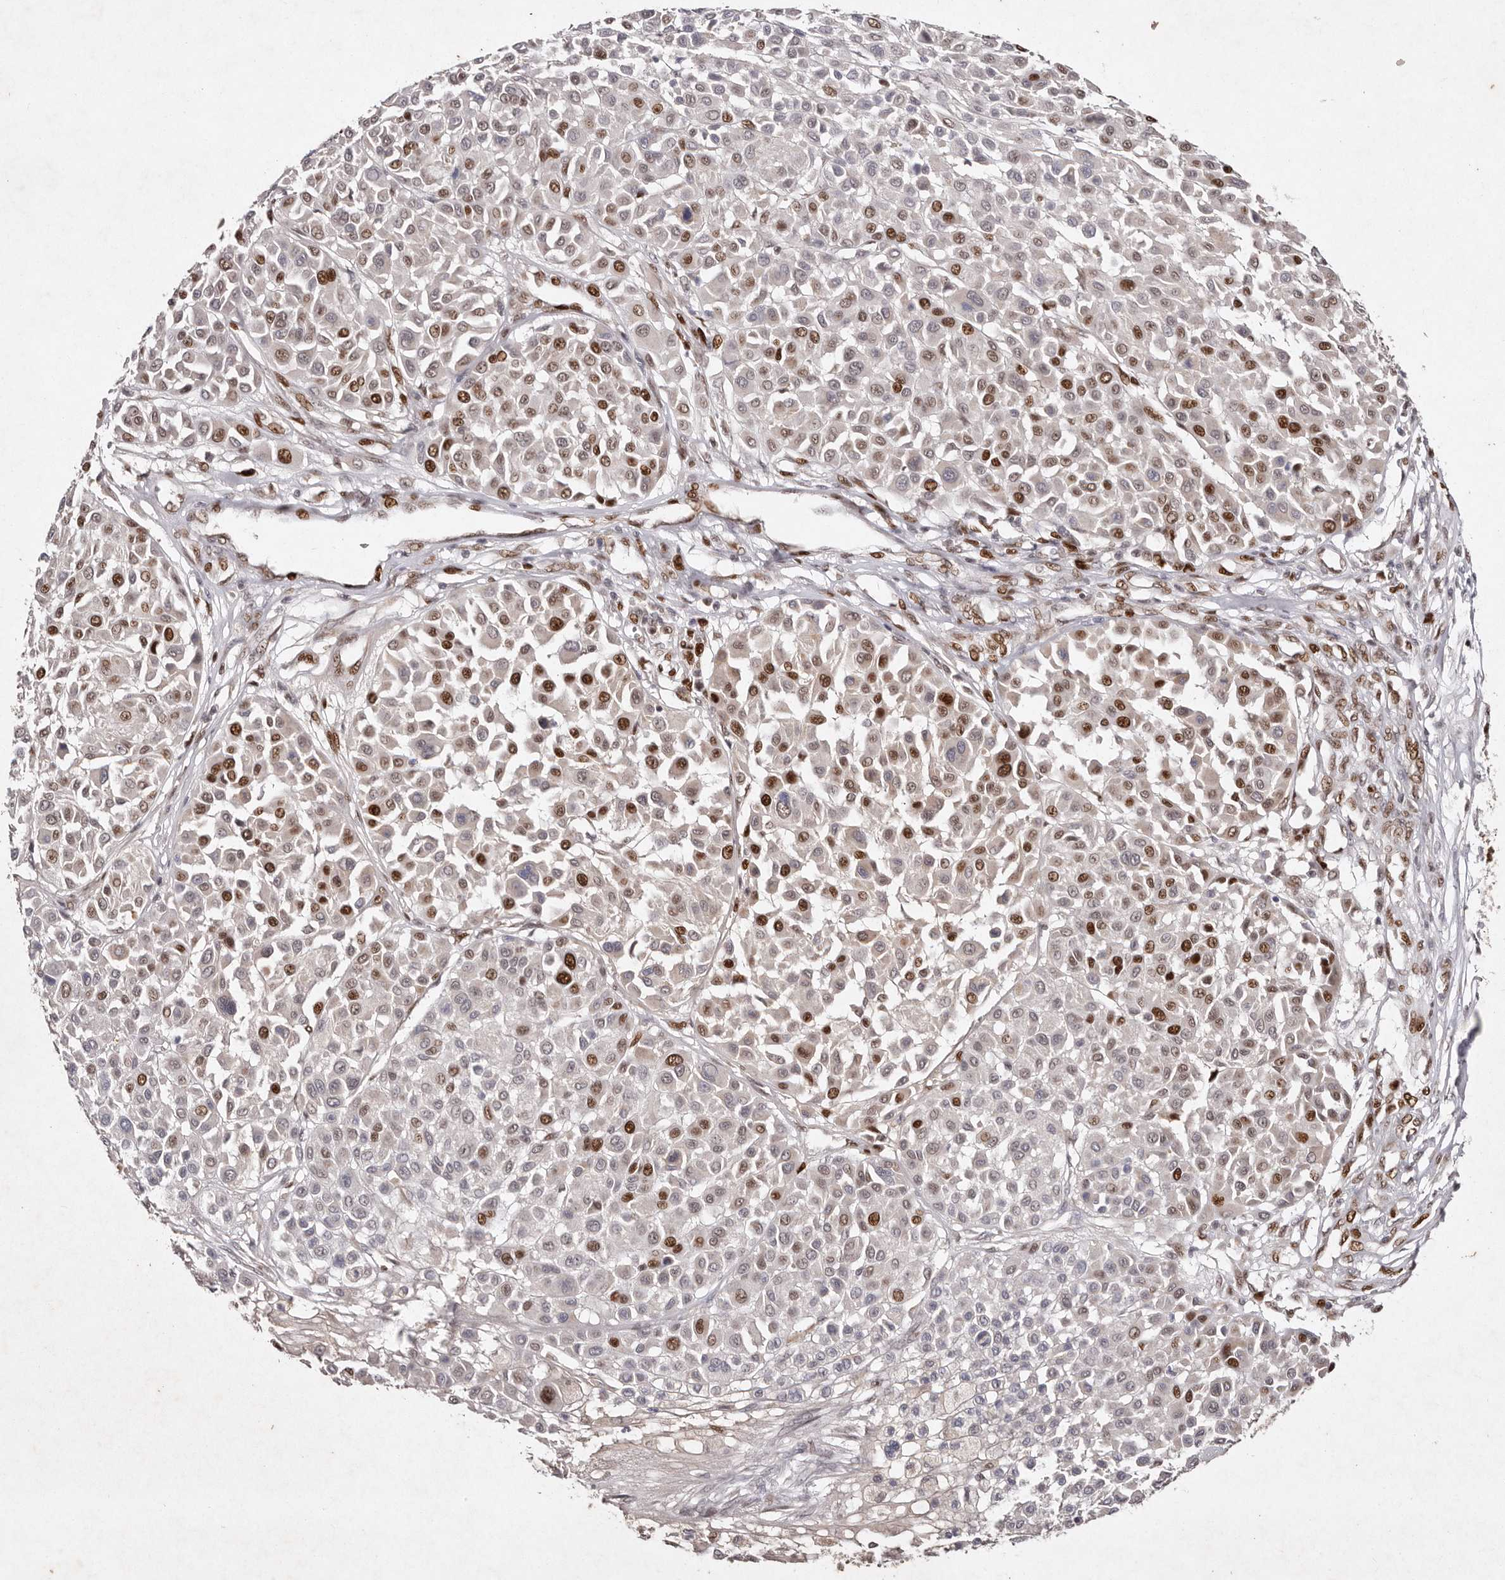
{"staining": {"intensity": "strong", "quantity": "<25%", "location": "nuclear"}, "tissue": "melanoma", "cell_type": "Tumor cells", "image_type": "cancer", "snomed": [{"axis": "morphology", "description": "Malignant melanoma, Metastatic site"}, {"axis": "topography", "description": "Soft tissue"}], "caption": "Approximately <25% of tumor cells in human melanoma demonstrate strong nuclear protein staining as visualized by brown immunohistochemical staining.", "gene": "KLF7", "patient": {"sex": "male", "age": 41}}